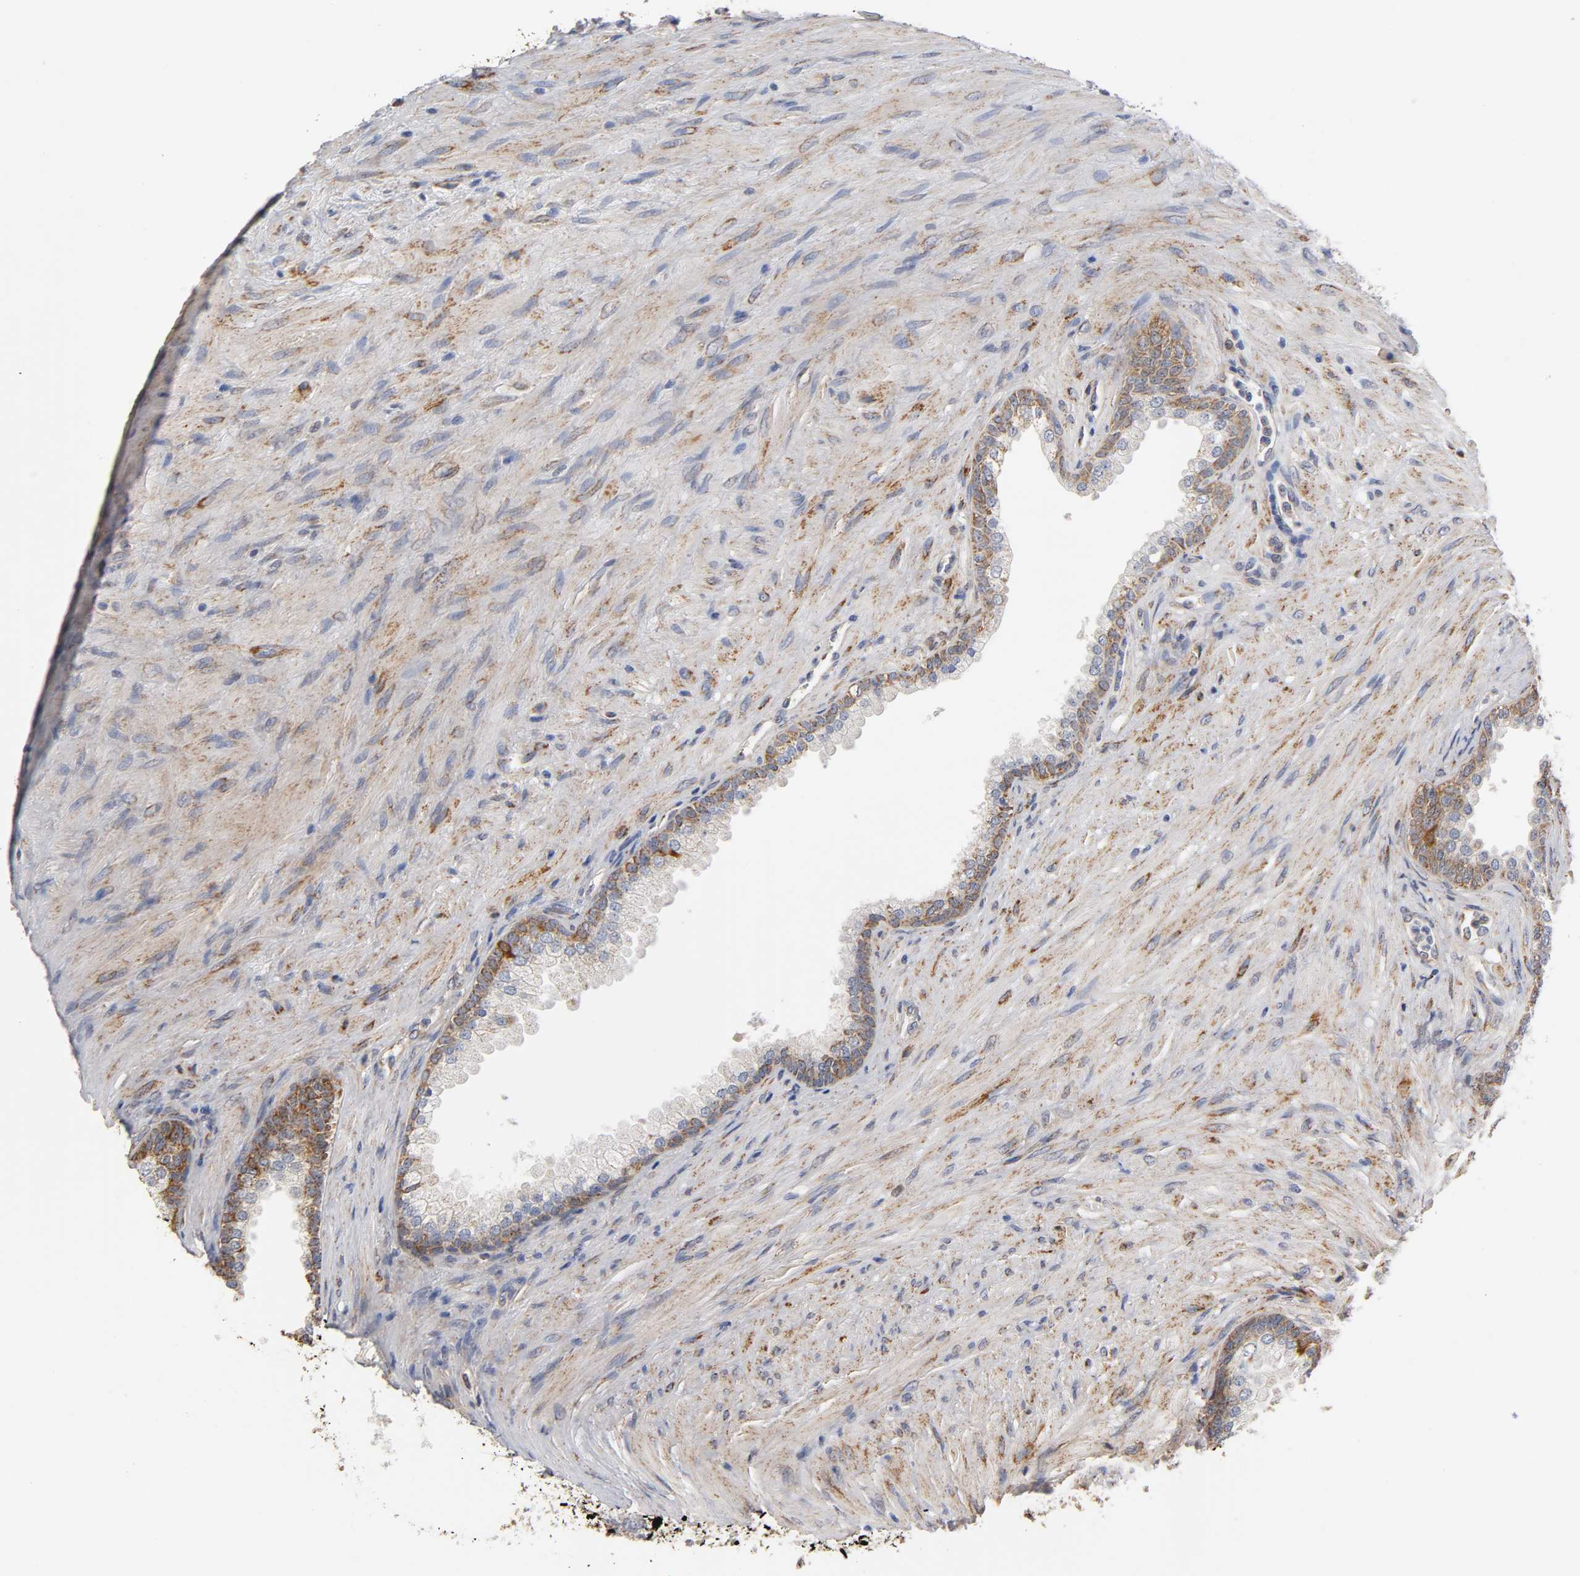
{"staining": {"intensity": "moderate", "quantity": ">75%", "location": "cytoplasmic/membranous"}, "tissue": "prostate", "cell_type": "Glandular cells", "image_type": "normal", "snomed": [{"axis": "morphology", "description": "Normal tissue, NOS"}, {"axis": "topography", "description": "Prostate"}], "caption": "Moderate cytoplasmic/membranous positivity for a protein is identified in about >75% of glandular cells of unremarkable prostate using immunohistochemistry.", "gene": "ISG15", "patient": {"sex": "male", "age": 76}}